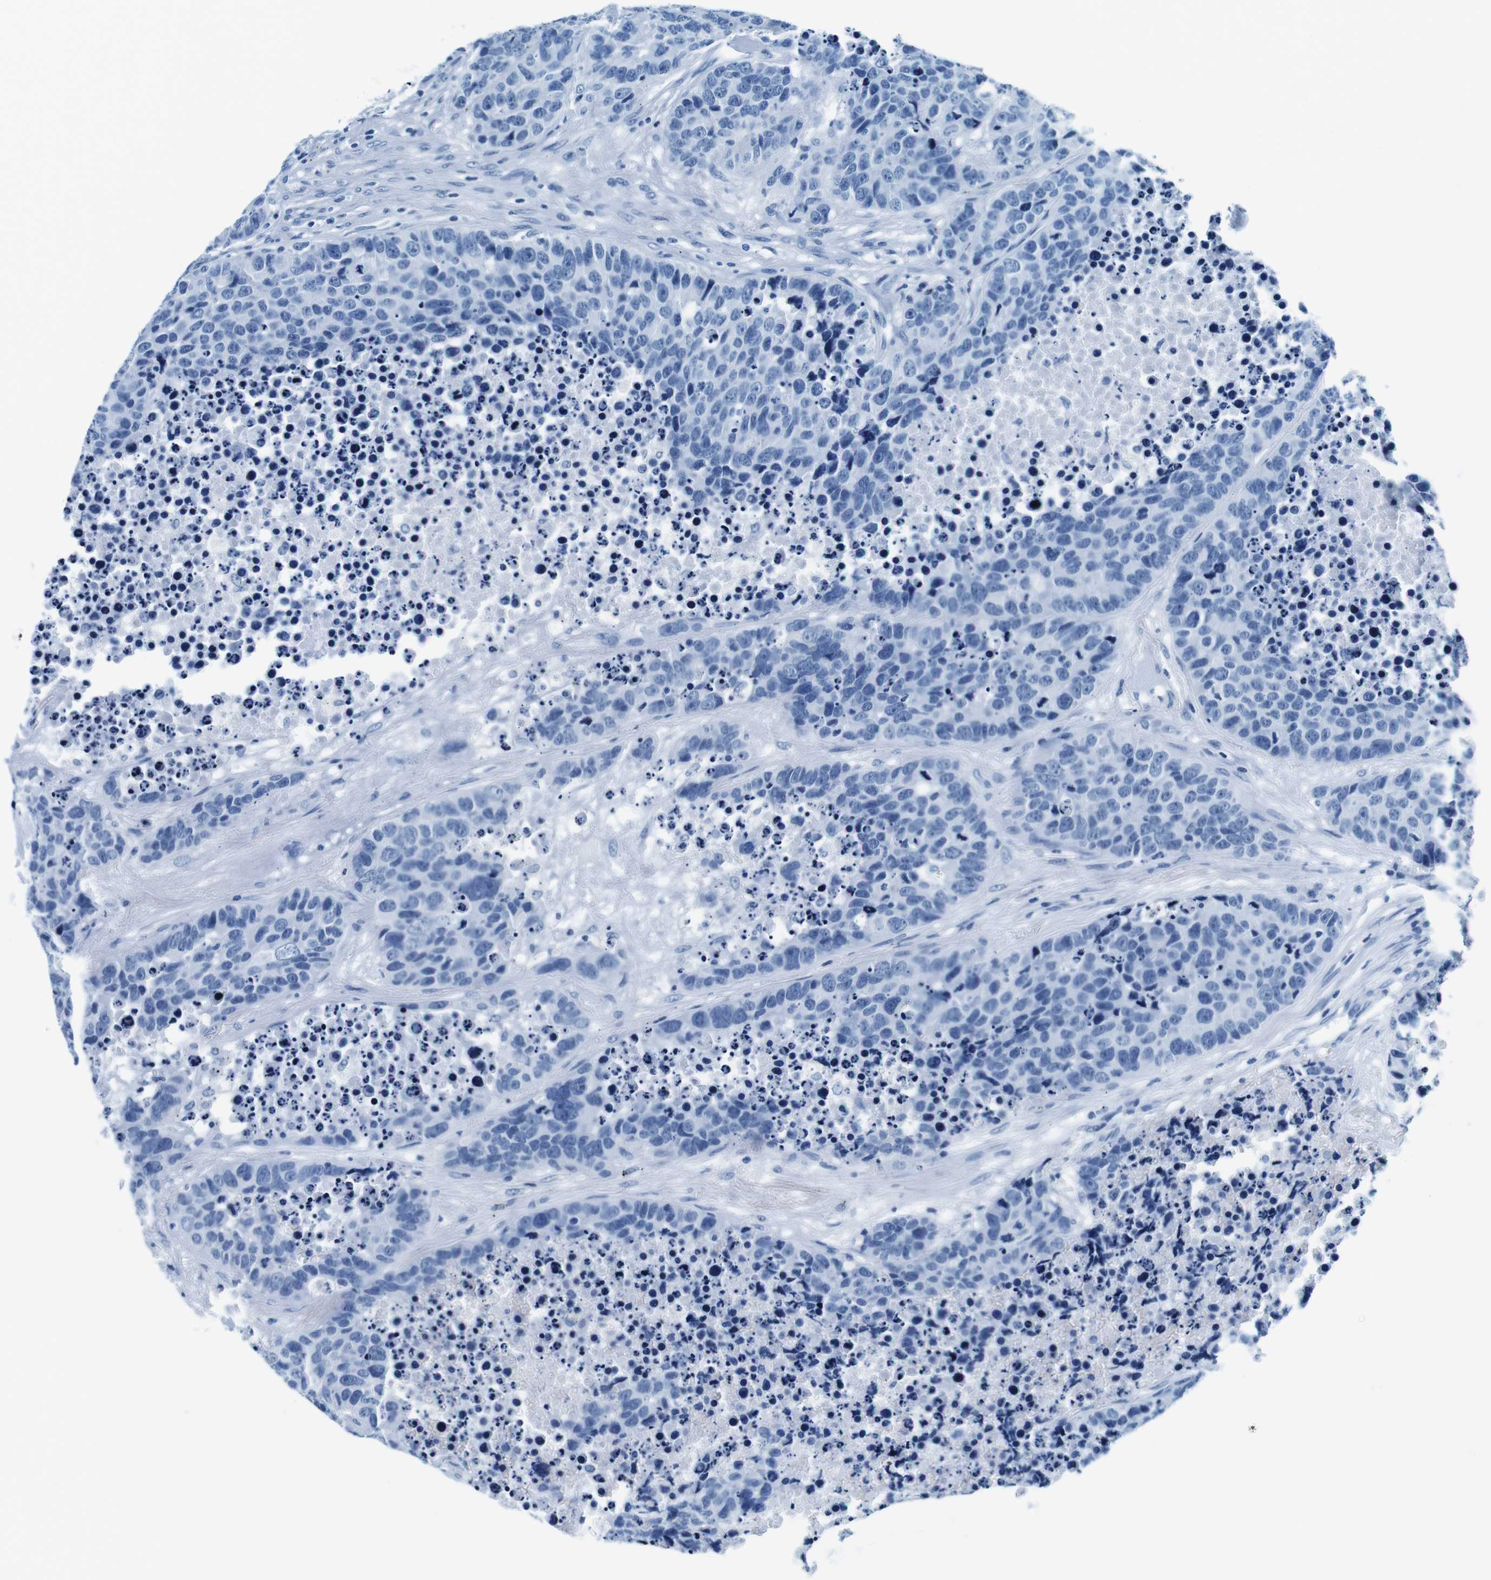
{"staining": {"intensity": "negative", "quantity": "none", "location": "none"}, "tissue": "carcinoid", "cell_type": "Tumor cells", "image_type": "cancer", "snomed": [{"axis": "morphology", "description": "Carcinoid, malignant, NOS"}, {"axis": "topography", "description": "Lung"}], "caption": "This is an immunohistochemistry (IHC) image of carcinoid. There is no positivity in tumor cells.", "gene": "ELANE", "patient": {"sex": "male", "age": 60}}